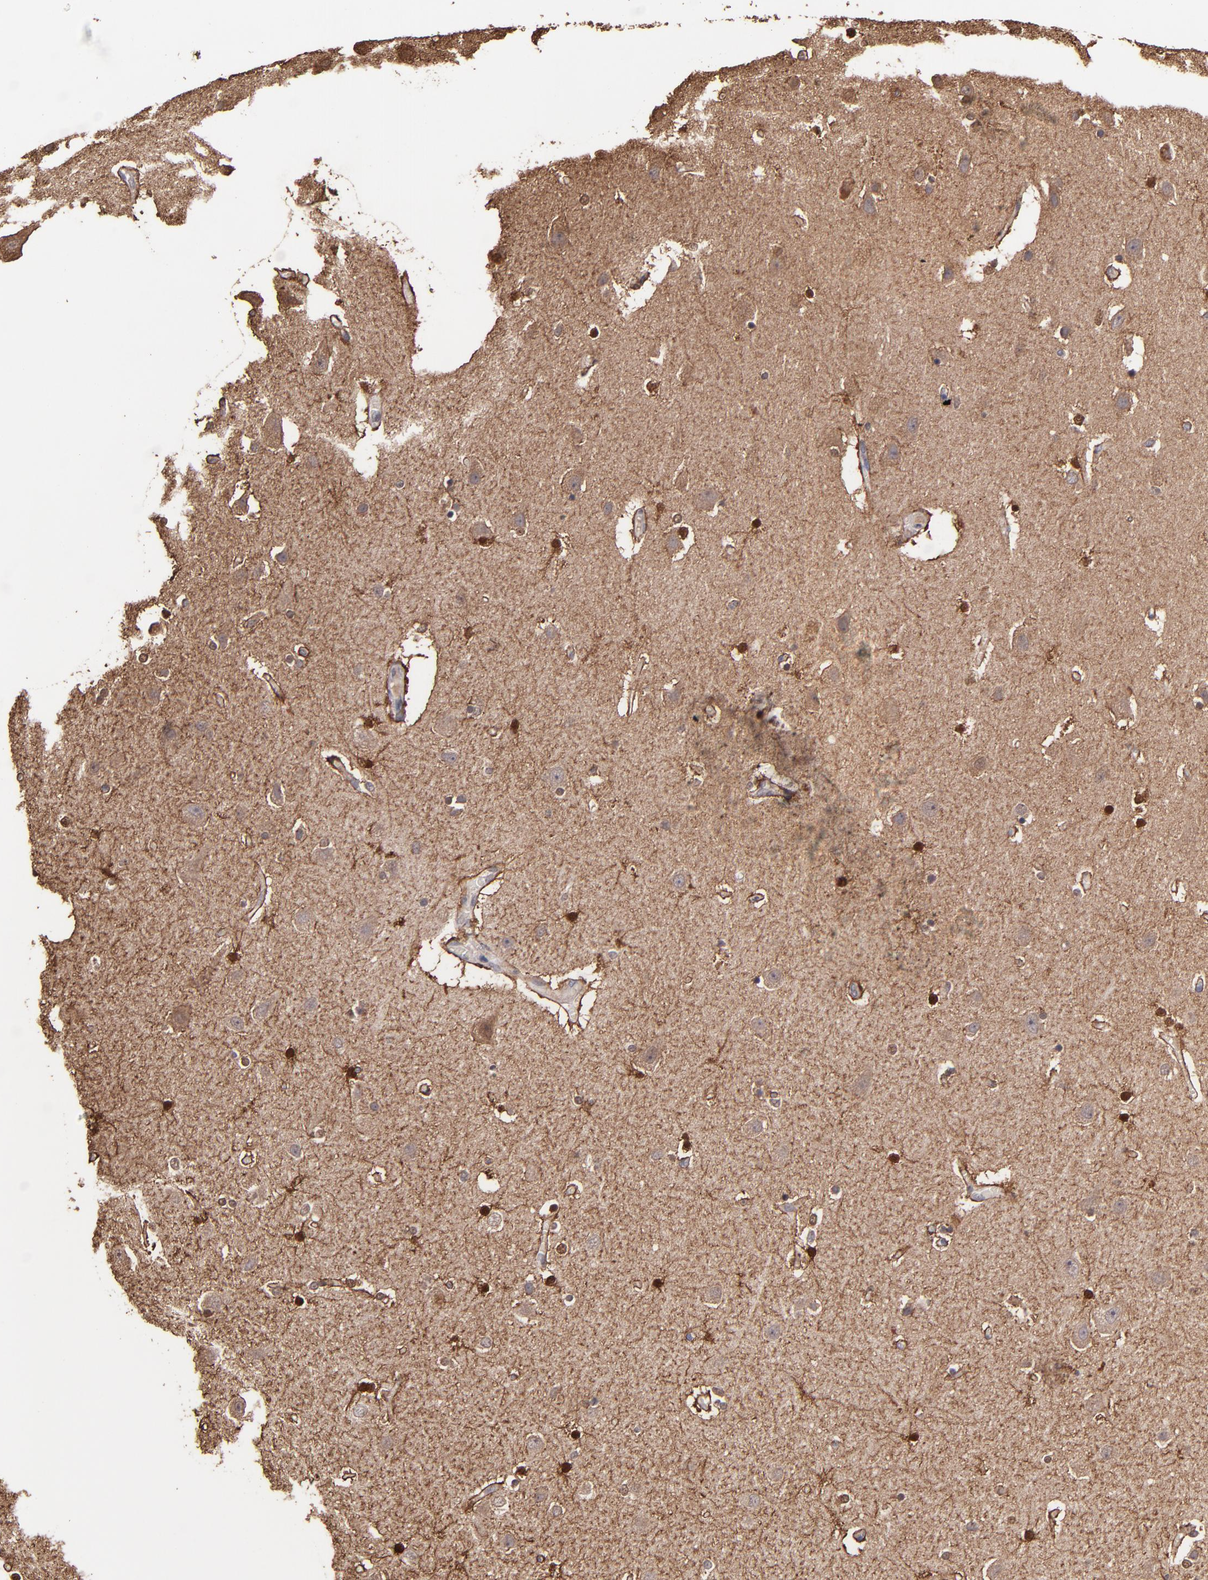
{"staining": {"intensity": "moderate", "quantity": "<25%", "location": "cytoplasmic/membranous,nuclear"}, "tissue": "caudate", "cell_type": "Glial cells", "image_type": "normal", "snomed": [{"axis": "morphology", "description": "Normal tissue, NOS"}, {"axis": "topography", "description": "Lateral ventricle wall"}], "caption": "Immunohistochemical staining of normal human caudate exhibits moderate cytoplasmic/membranous,nuclear protein positivity in about <25% of glial cells.", "gene": "S100A1", "patient": {"sex": "female", "age": 54}}